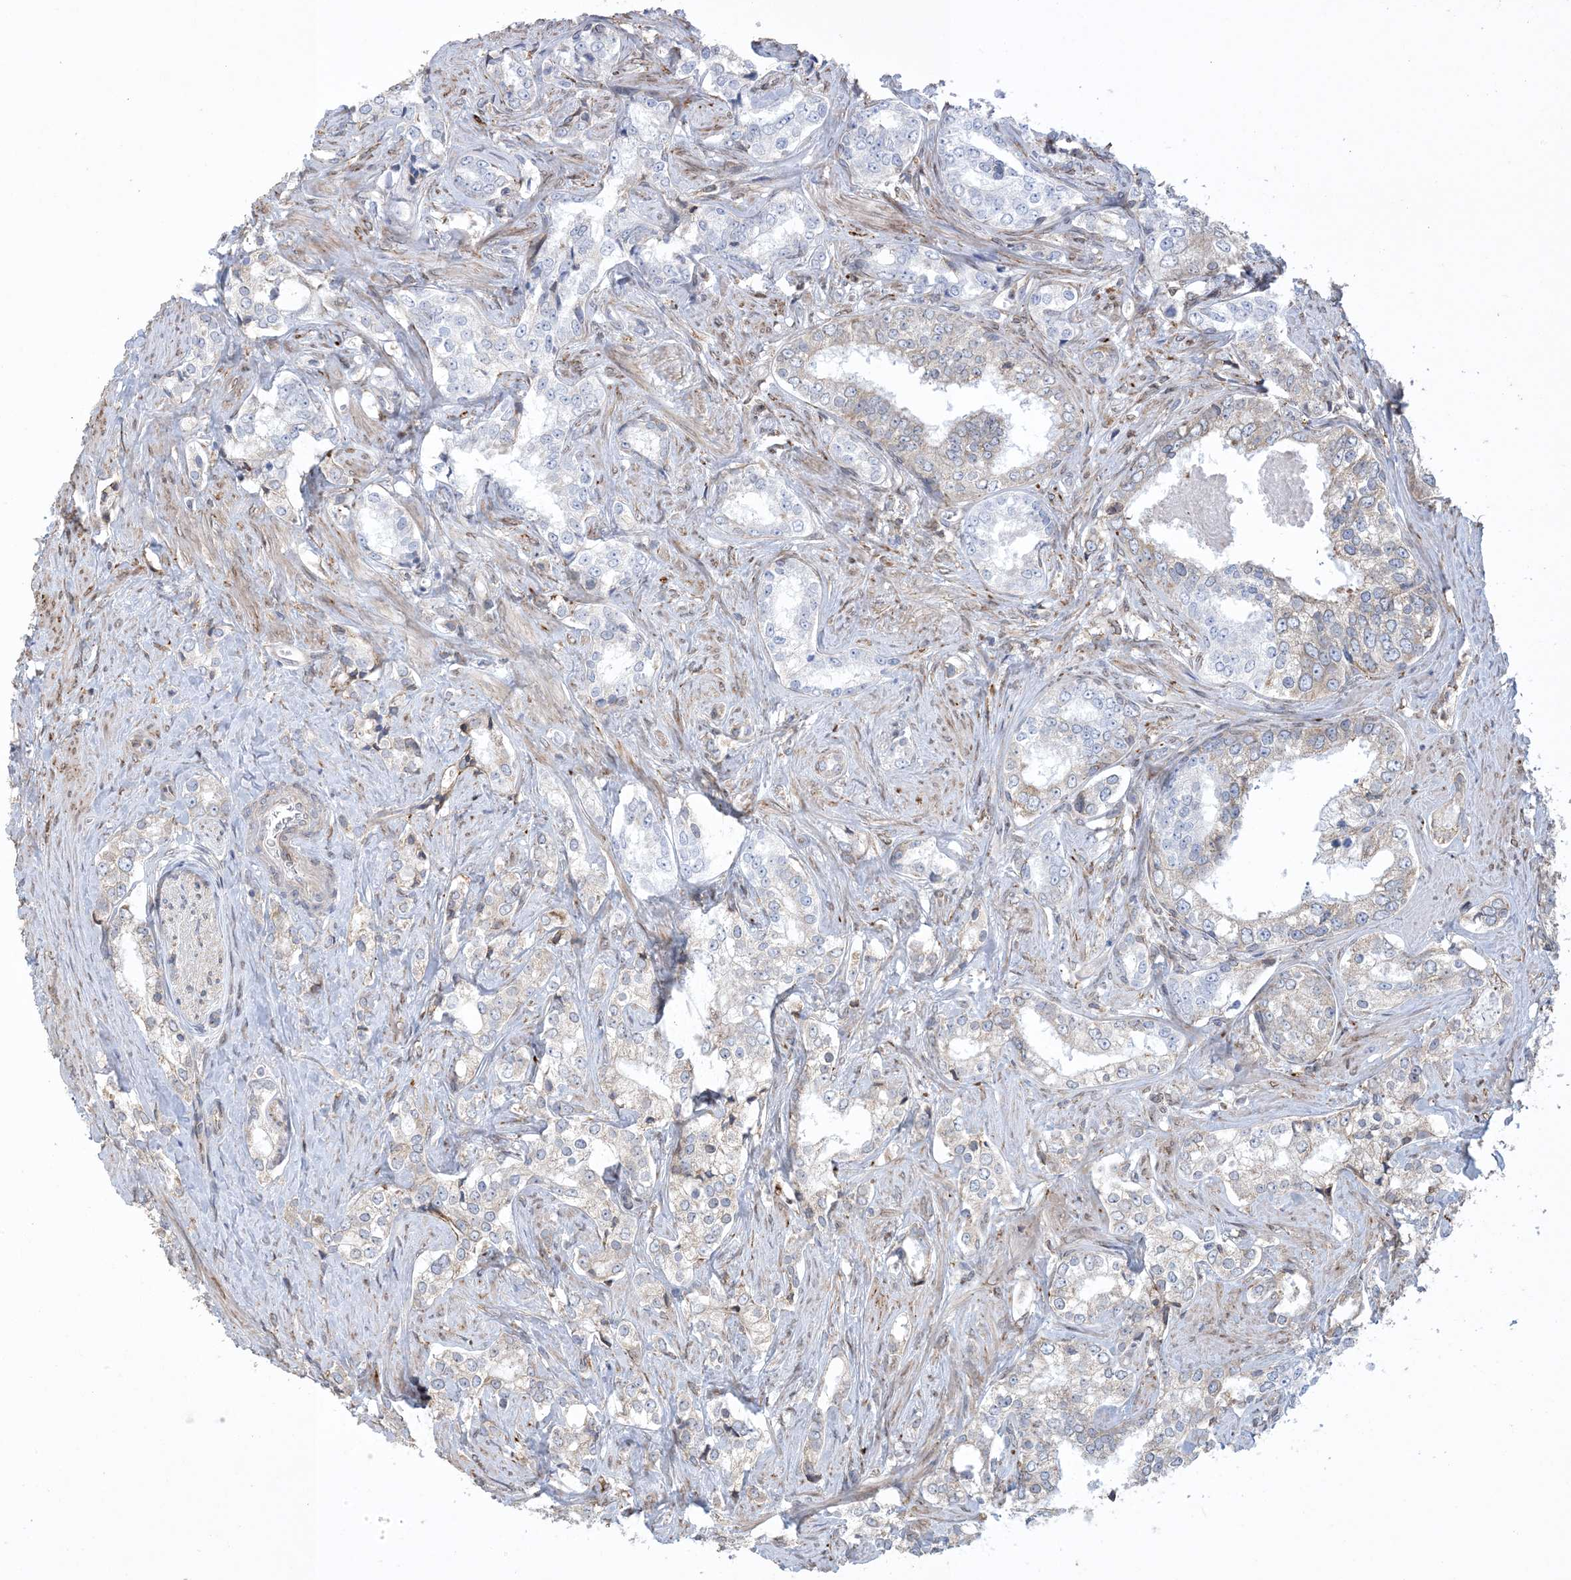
{"staining": {"intensity": "negative", "quantity": "none", "location": "none"}, "tissue": "prostate cancer", "cell_type": "Tumor cells", "image_type": "cancer", "snomed": [{"axis": "morphology", "description": "Adenocarcinoma, High grade"}, {"axis": "topography", "description": "Prostate"}], "caption": "This is an immunohistochemistry histopathology image of human prostate adenocarcinoma (high-grade). There is no positivity in tumor cells.", "gene": "SHANK1", "patient": {"sex": "male", "age": 66}}